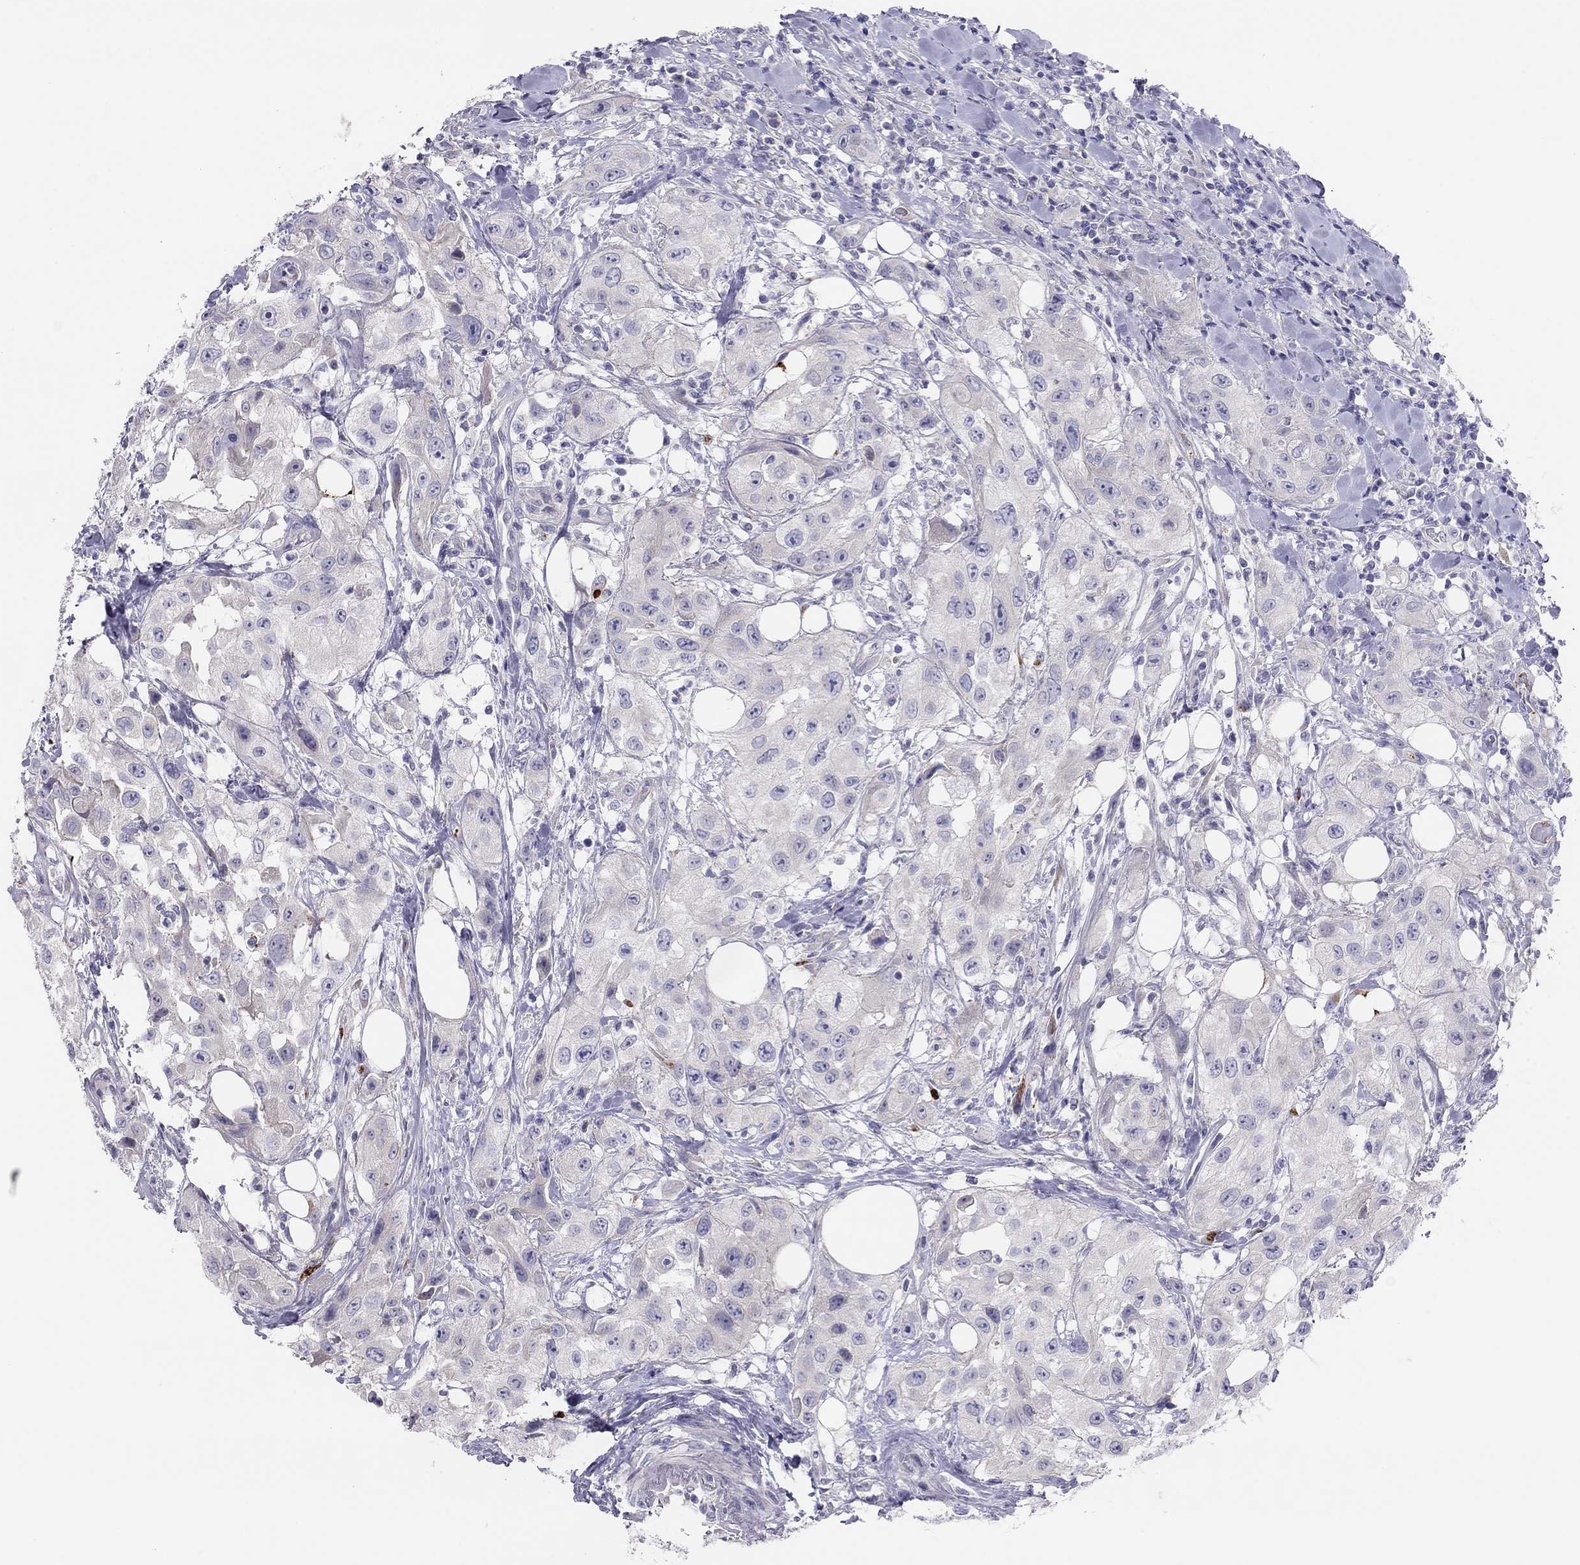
{"staining": {"intensity": "negative", "quantity": "none", "location": "none"}, "tissue": "urothelial cancer", "cell_type": "Tumor cells", "image_type": "cancer", "snomed": [{"axis": "morphology", "description": "Urothelial carcinoma, High grade"}, {"axis": "topography", "description": "Urinary bladder"}], "caption": "This is an immunohistochemistry (IHC) histopathology image of urothelial cancer. There is no staining in tumor cells.", "gene": "MGAT4C", "patient": {"sex": "male", "age": 79}}